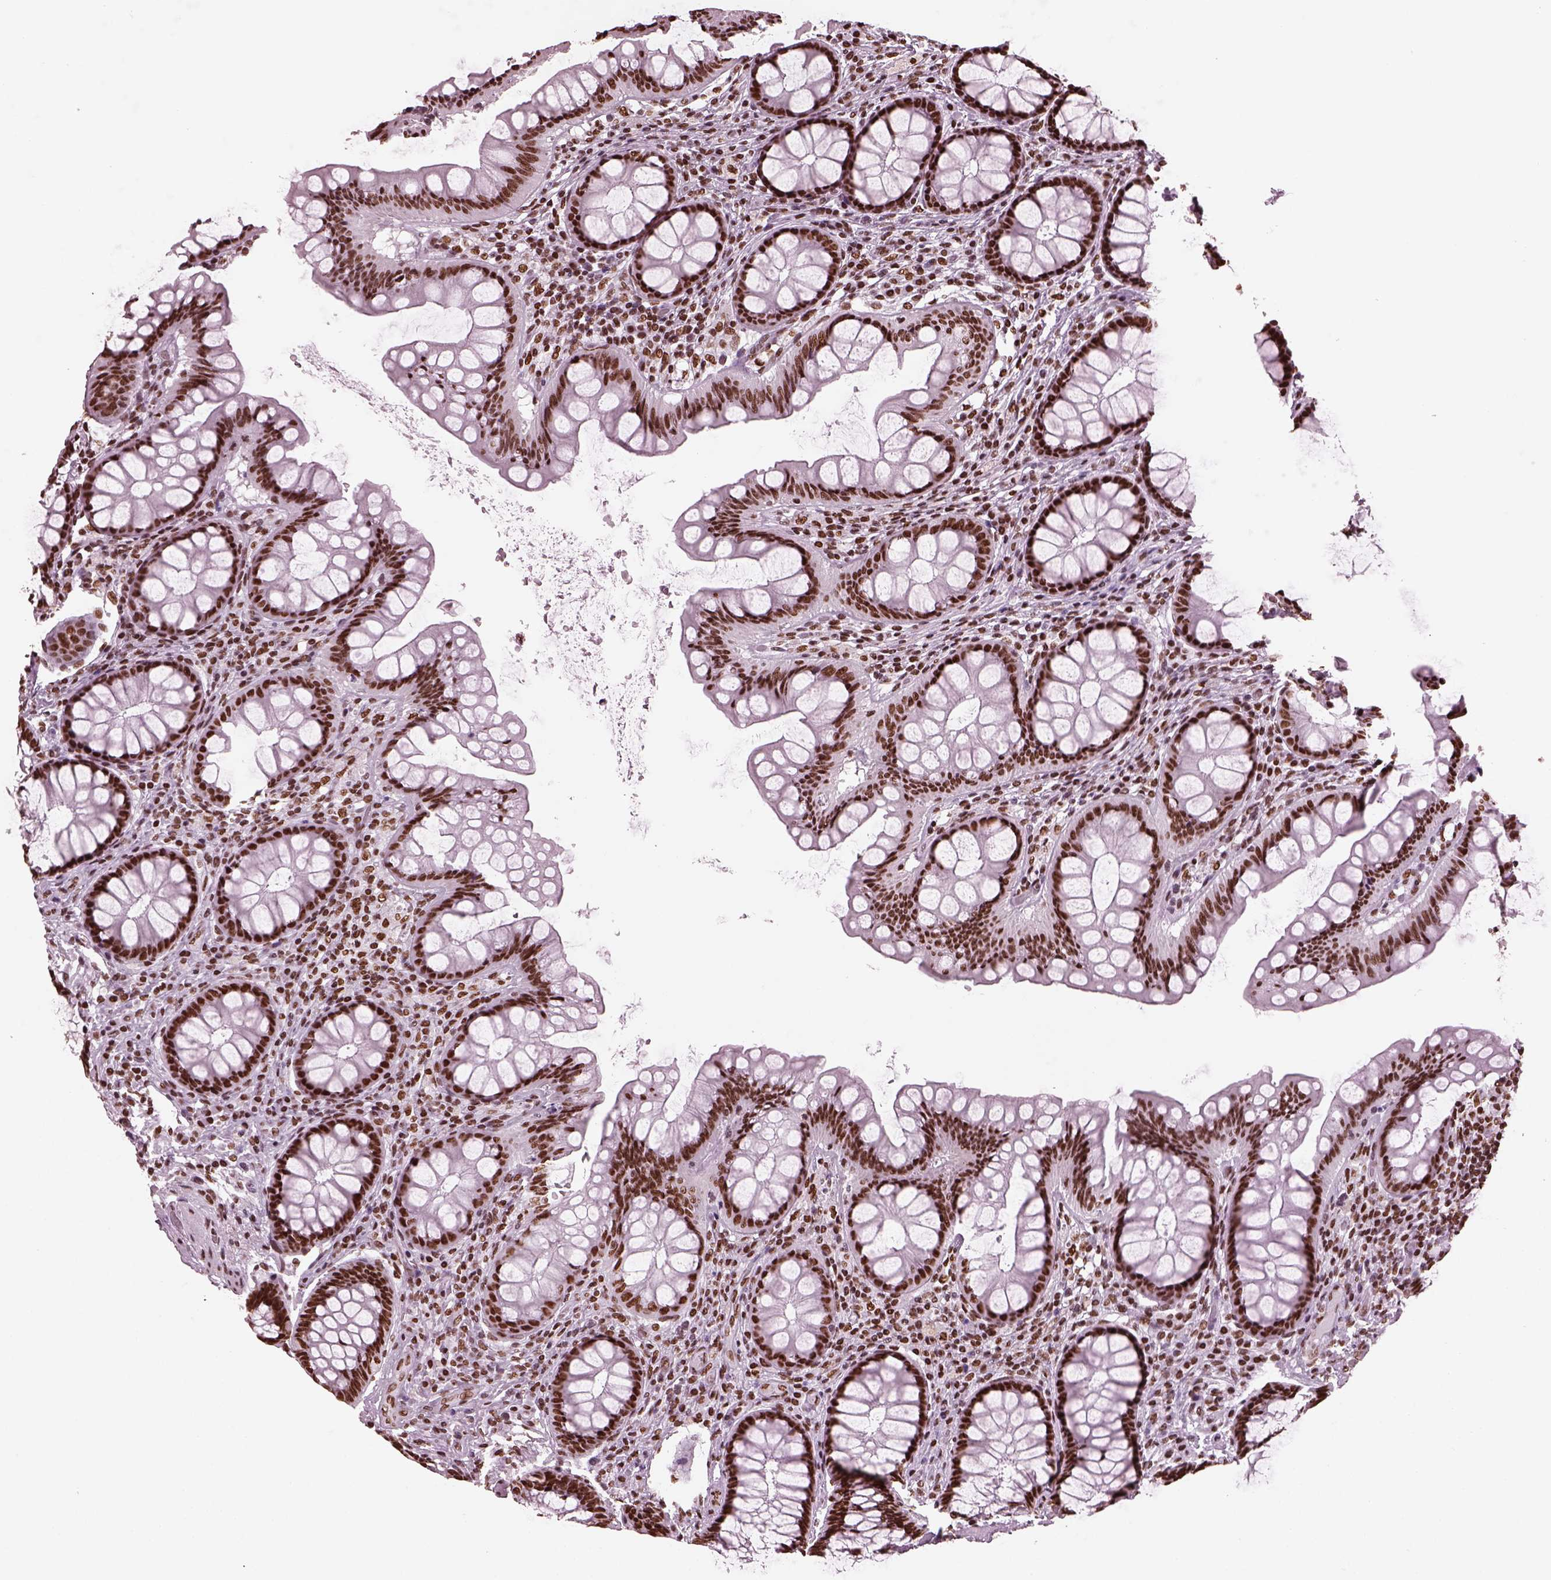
{"staining": {"intensity": "moderate", "quantity": ">75%", "location": "nuclear"}, "tissue": "colon", "cell_type": "Endothelial cells", "image_type": "normal", "snomed": [{"axis": "morphology", "description": "Normal tissue, NOS"}, {"axis": "topography", "description": "Colon"}], "caption": "IHC micrograph of unremarkable colon: colon stained using IHC reveals medium levels of moderate protein expression localized specifically in the nuclear of endothelial cells, appearing as a nuclear brown color.", "gene": "CBFA2T3", "patient": {"sex": "female", "age": 65}}